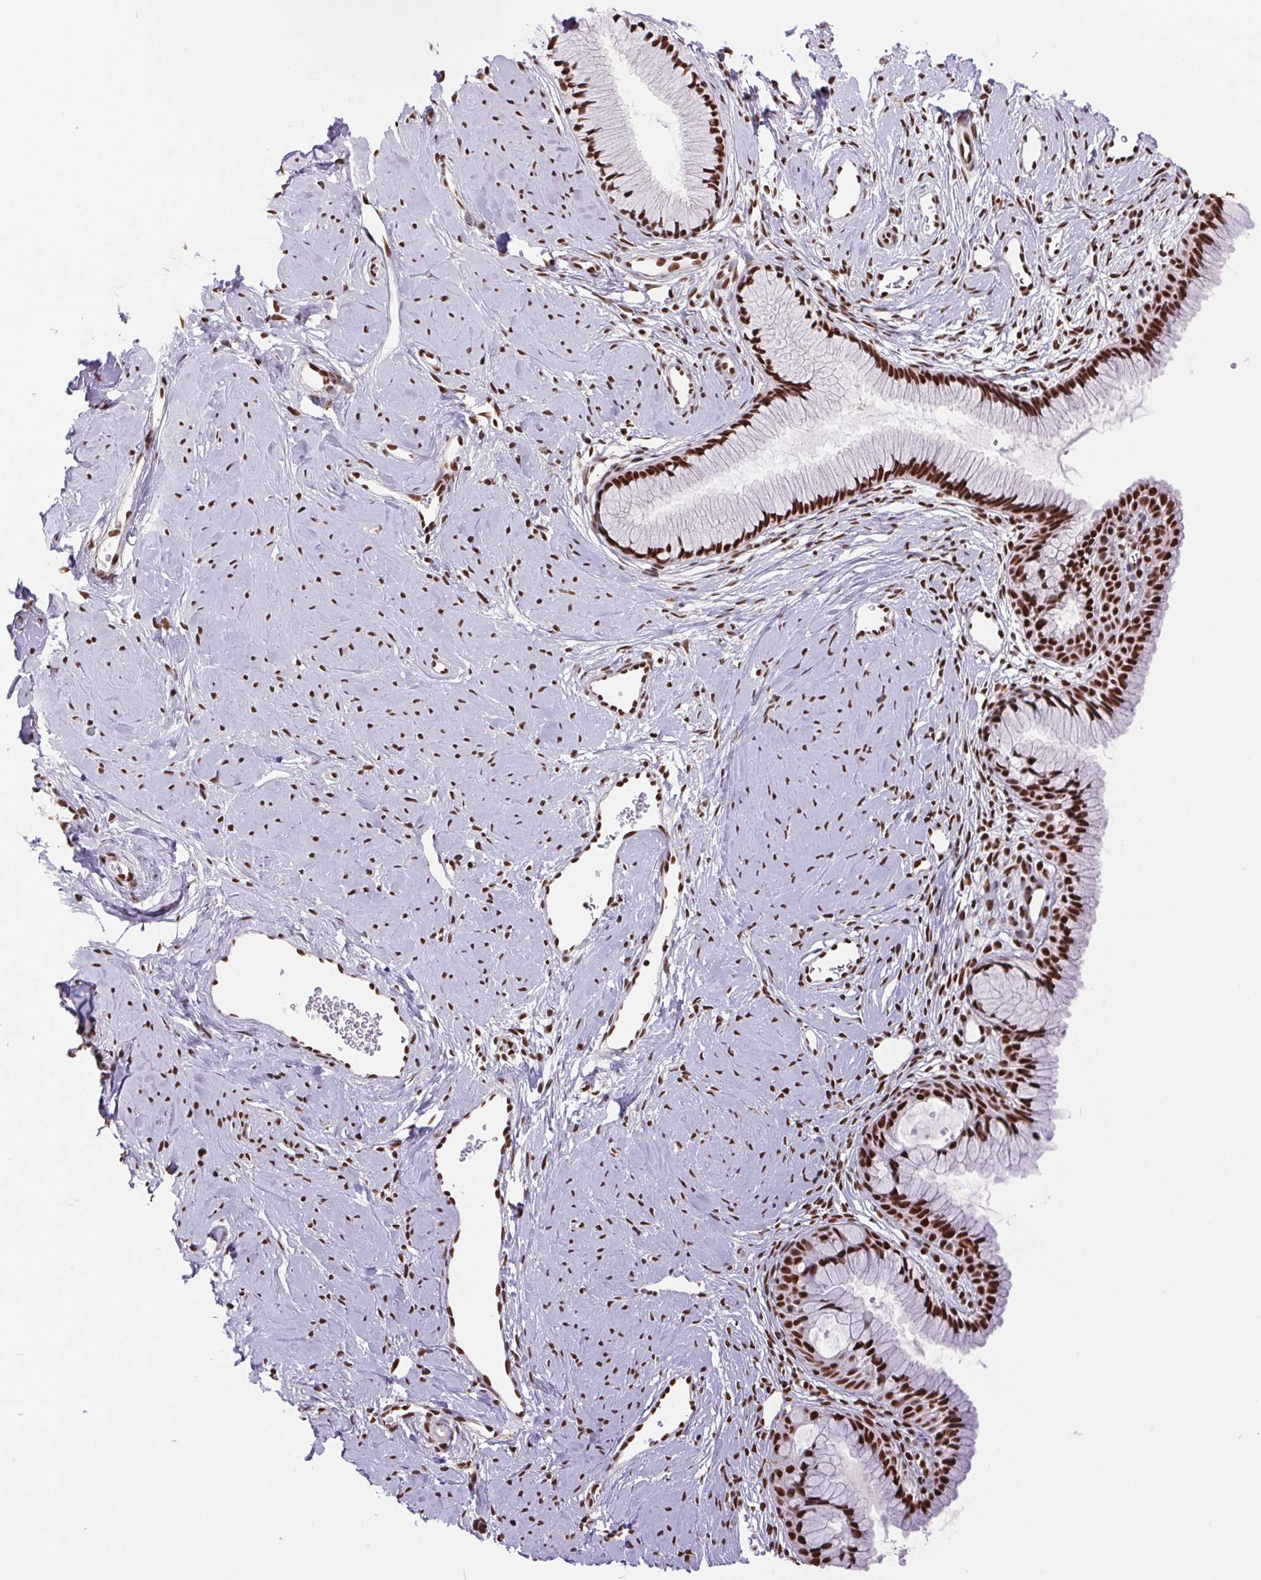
{"staining": {"intensity": "strong", "quantity": ">75%", "location": "nuclear"}, "tissue": "cervix", "cell_type": "Glandular cells", "image_type": "normal", "snomed": [{"axis": "morphology", "description": "Normal tissue, NOS"}, {"axis": "topography", "description": "Cervix"}], "caption": "Immunohistochemical staining of normal human cervix displays high levels of strong nuclear expression in about >75% of glandular cells. (Brightfield microscopy of DAB IHC at high magnification).", "gene": "ZNF207", "patient": {"sex": "female", "age": 40}}